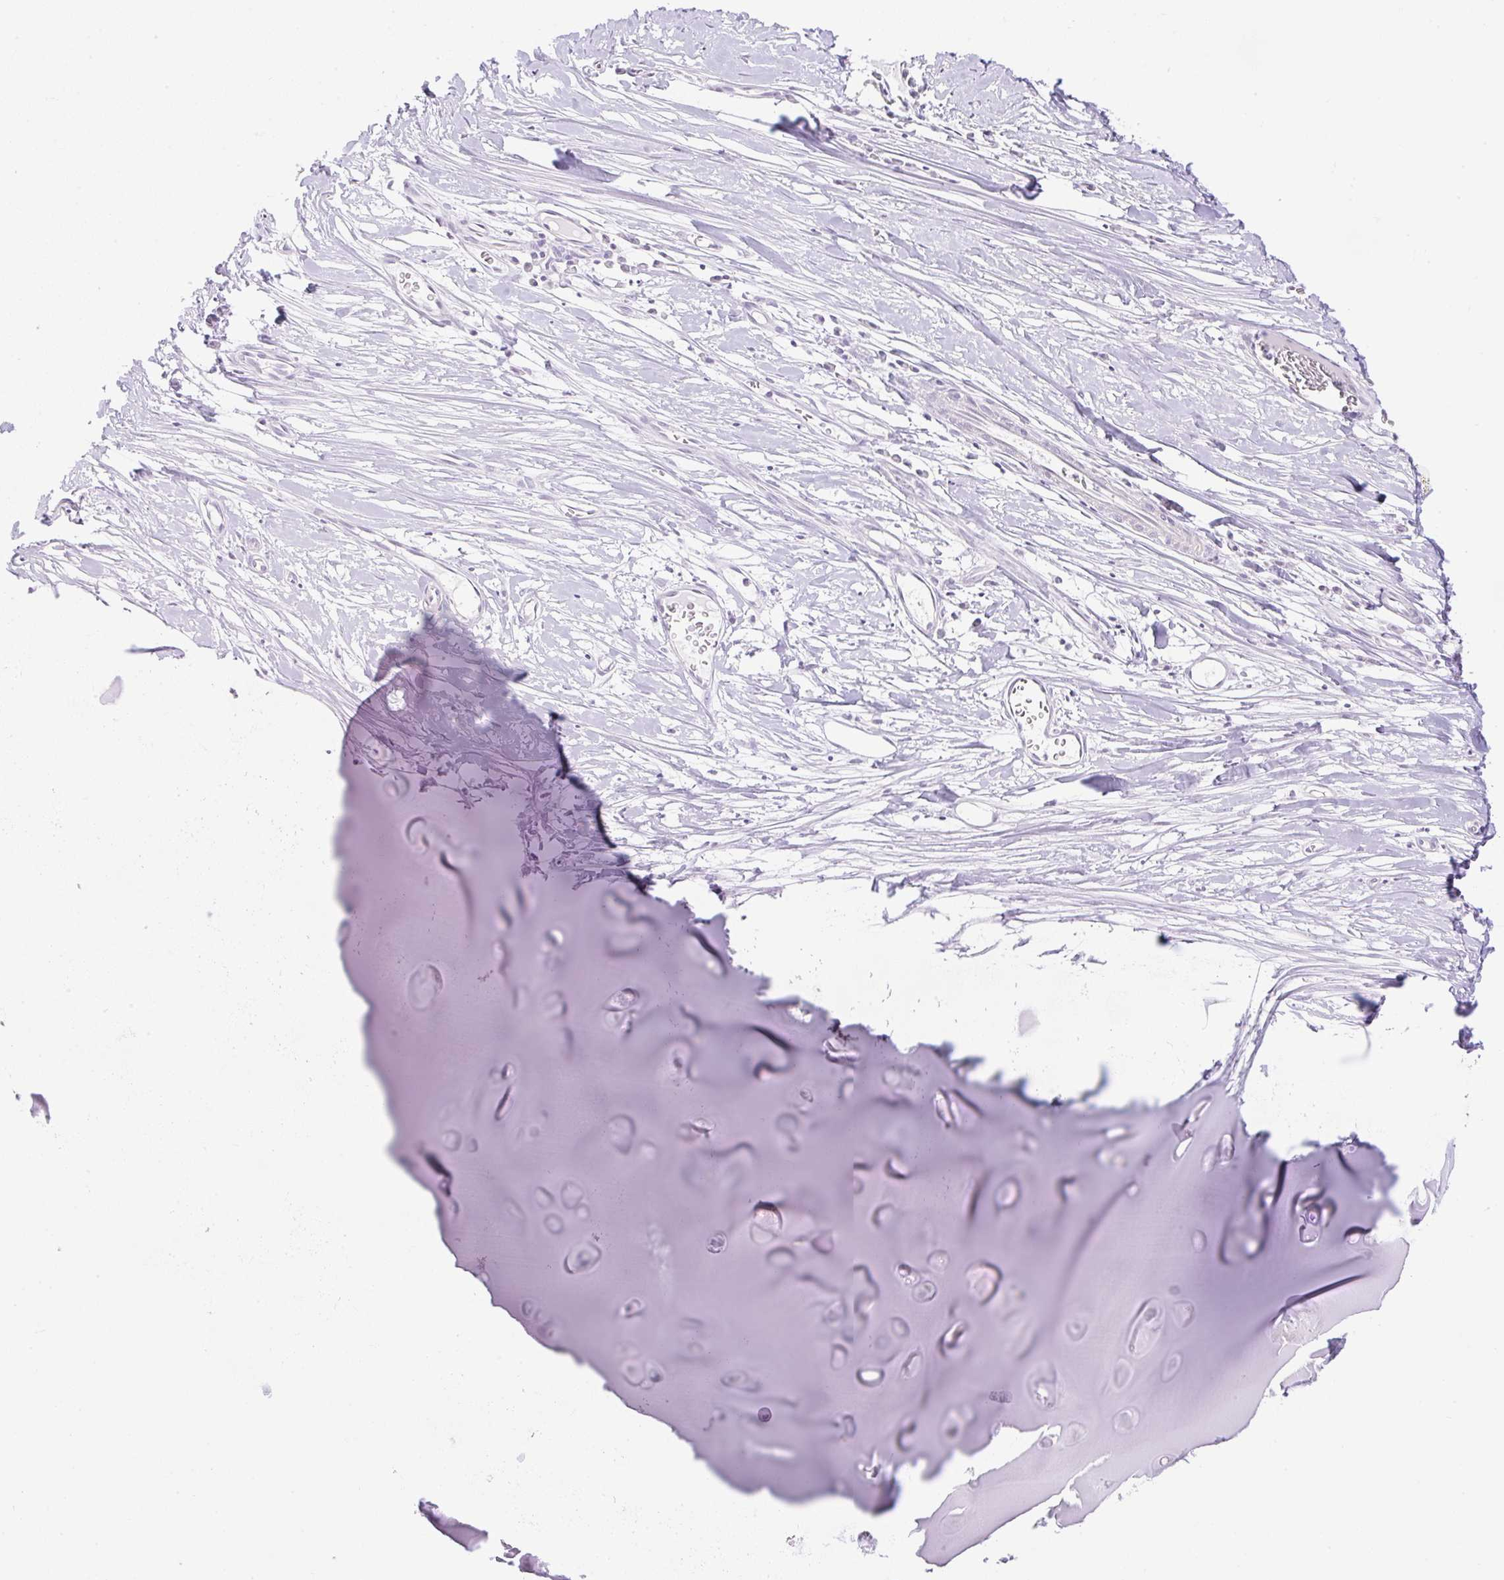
{"staining": {"intensity": "negative", "quantity": "none", "location": "none"}, "tissue": "adipose tissue", "cell_type": "Adipocytes", "image_type": "normal", "snomed": [{"axis": "morphology", "description": "Normal tissue, NOS"}, {"axis": "topography", "description": "Cartilage tissue"}], "caption": "Photomicrograph shows no significant protein staining in adipocytes of unremarkable adipose tissue. (IHC, brightfield microscopy, high magnification).", "gene": "NPTN", "patient": {"sex": "male", "age": 57}}